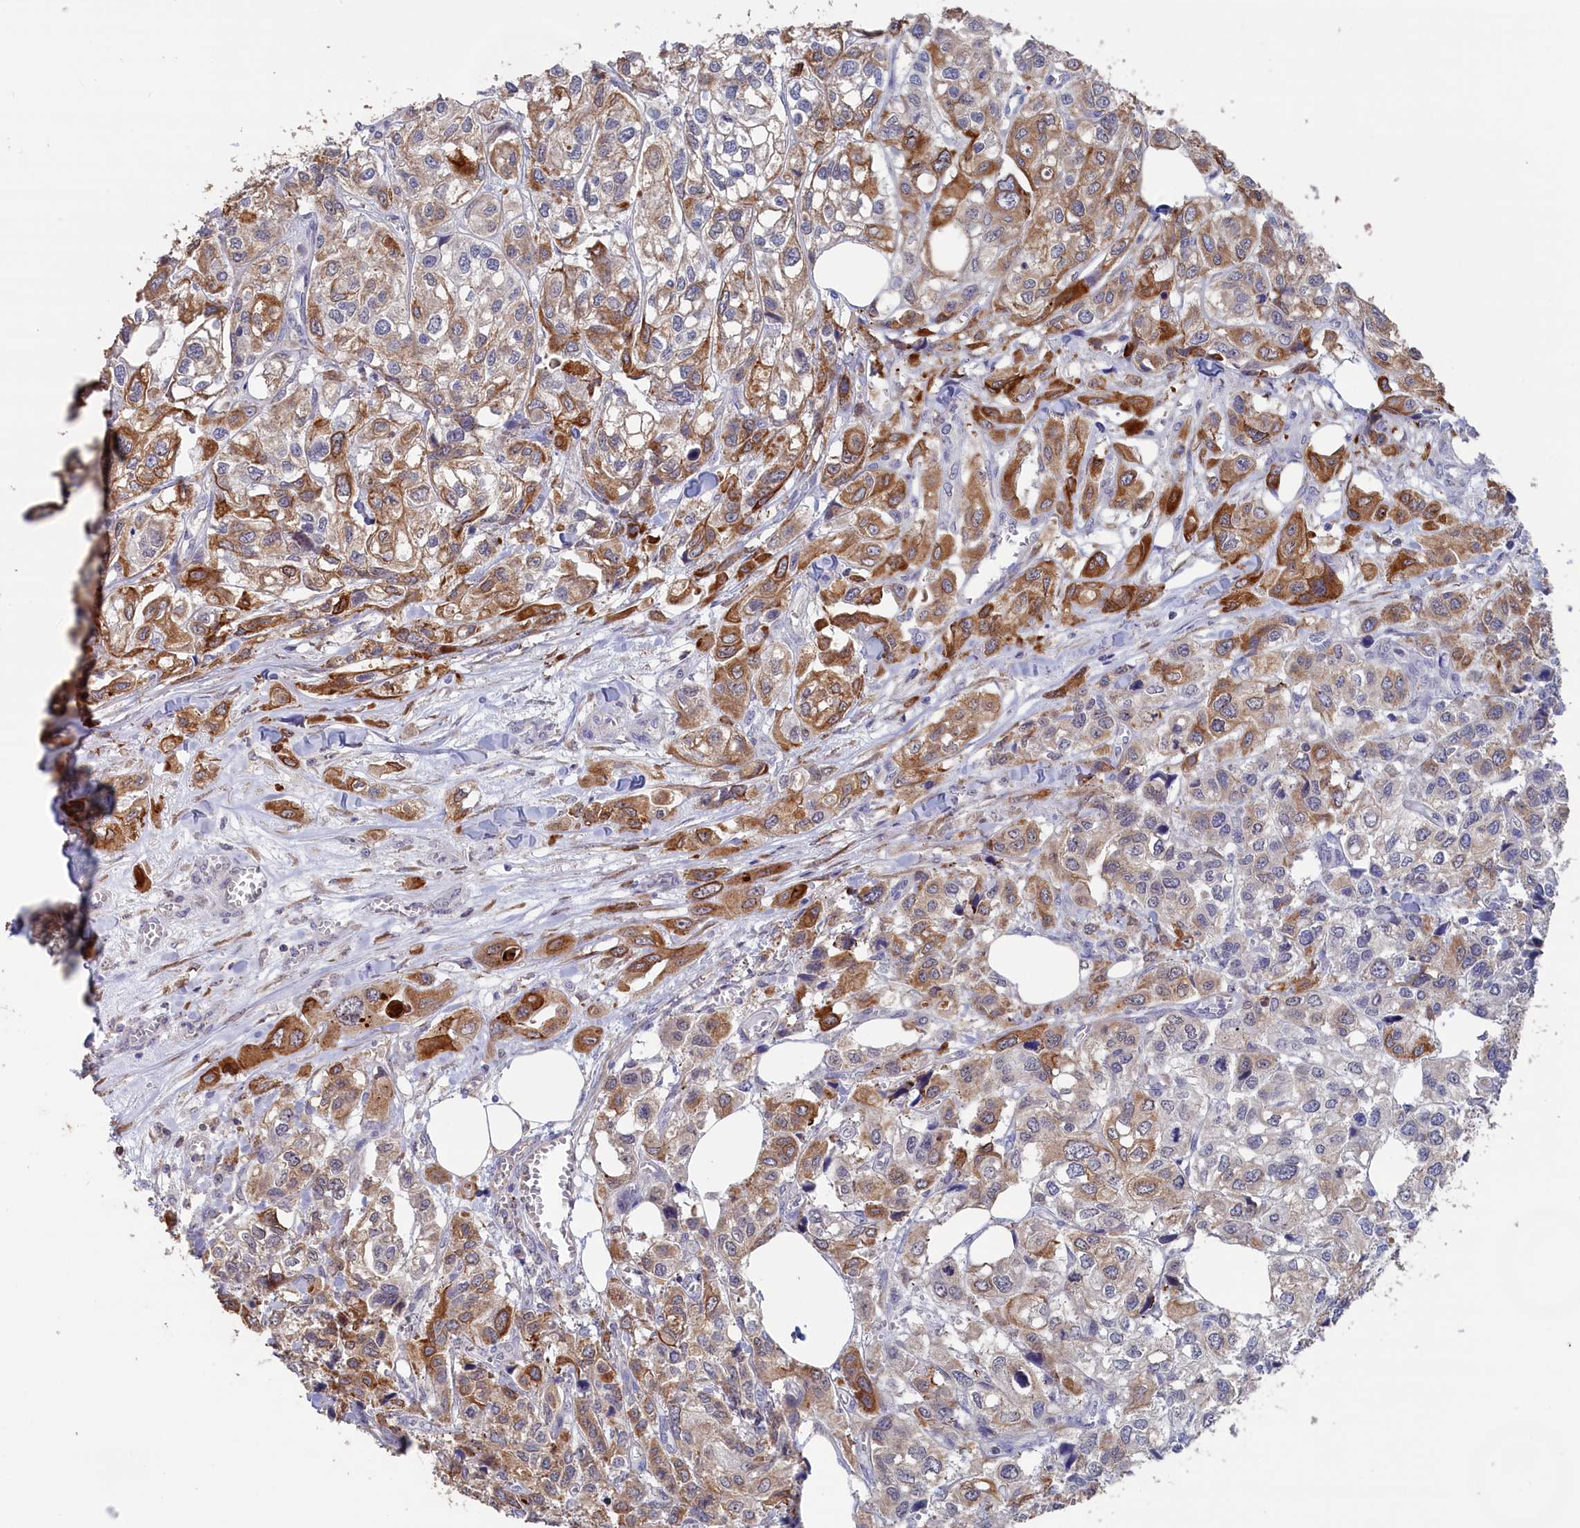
{"staining": {"intensity": "strong", "quantity": "25%-75%", "location": "cytoplasmic/membranous"}, "tissue": "urothelial cancer", "cell_type": "Tumor cells", "image_type": "cancer", "snomed": [{"axis": "morphology", "description": "Urothelial carcinoma, High grade"}, {"axis": "topography", "description": "Urinary bladder"}], "caption": "A brown stain shows strong cytoplasmic/membranous expression of a protein in human urothelial cancer tumor cells.", "gene": "SEMG2", "patient": {"sex": "male", "age": 67}}